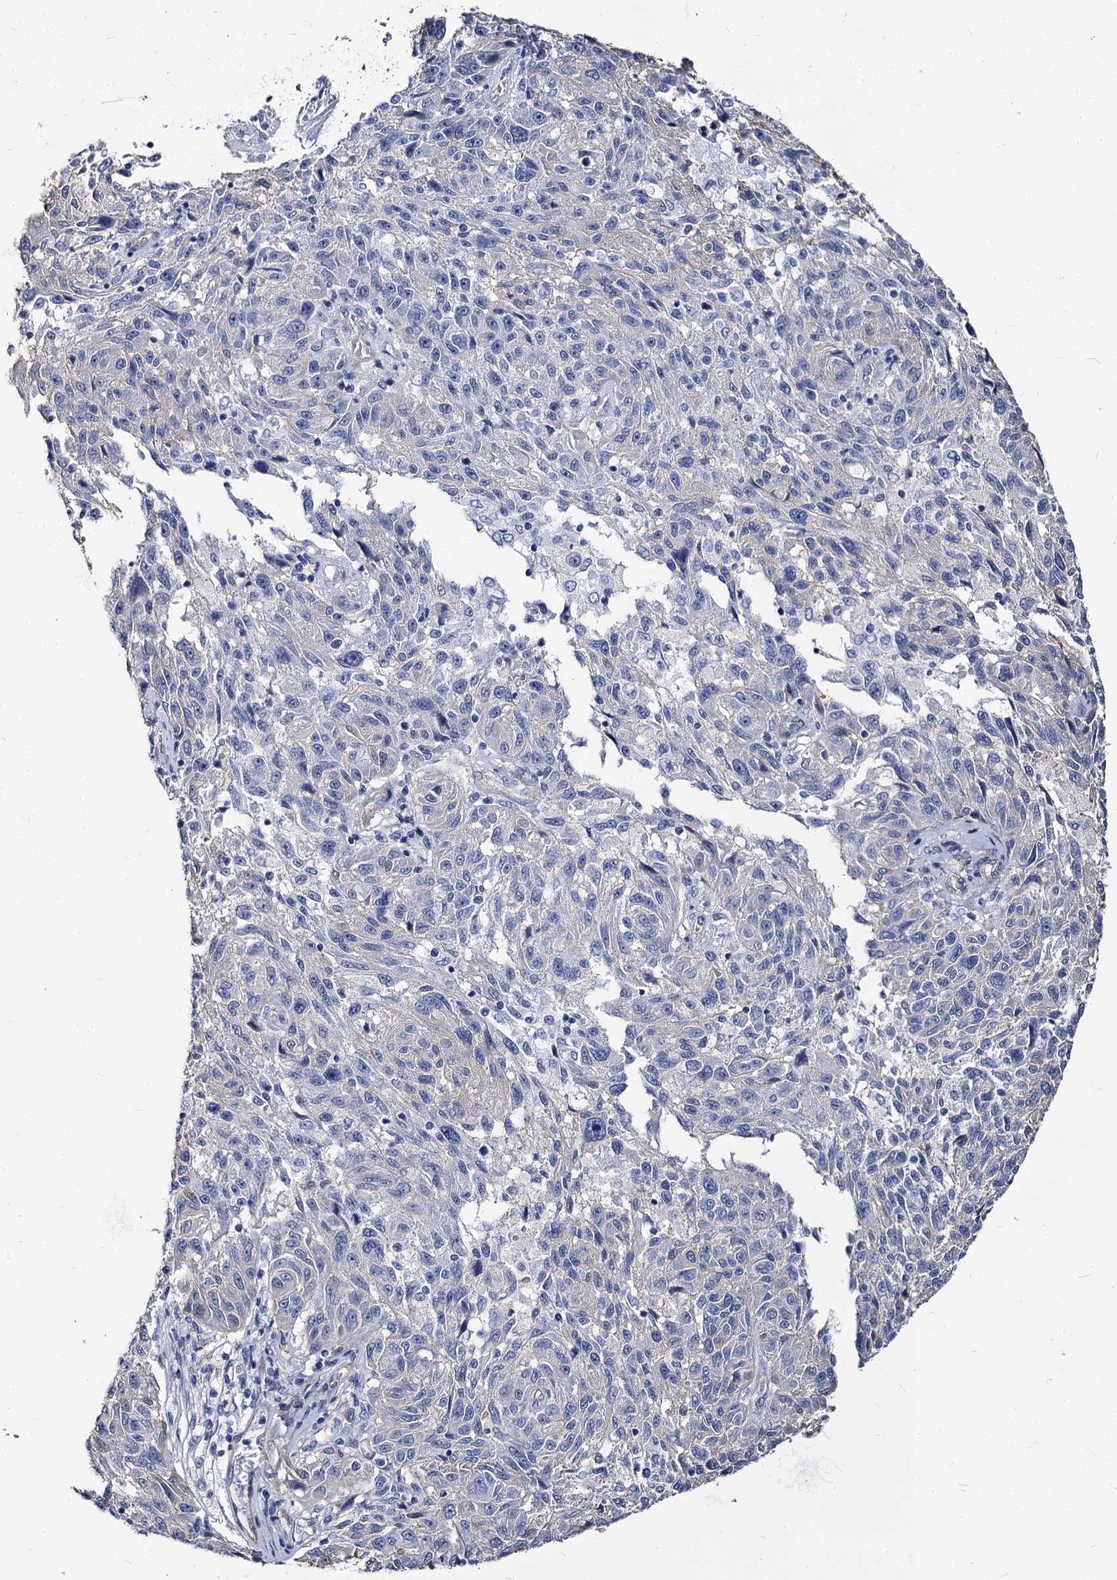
{"staining": {"intensity": "negative", "quantity": "none", "location": "none"}, "tissue": "melanoma", "cell_type": "Tumor cells", "image_type": "cancer", "snomed": [{"axis": "morphology", "description": "Malignant melanoma, NOS"}, {"axis": "topography", "description": "Skin"}], "caption": "Human malignant melanoma stained for a protein using immunohistochemistry (IHC) demonstrates no staining in tumor cells.", "gene": "CBFB", "patient": {"sex": "male", "age": 53}}